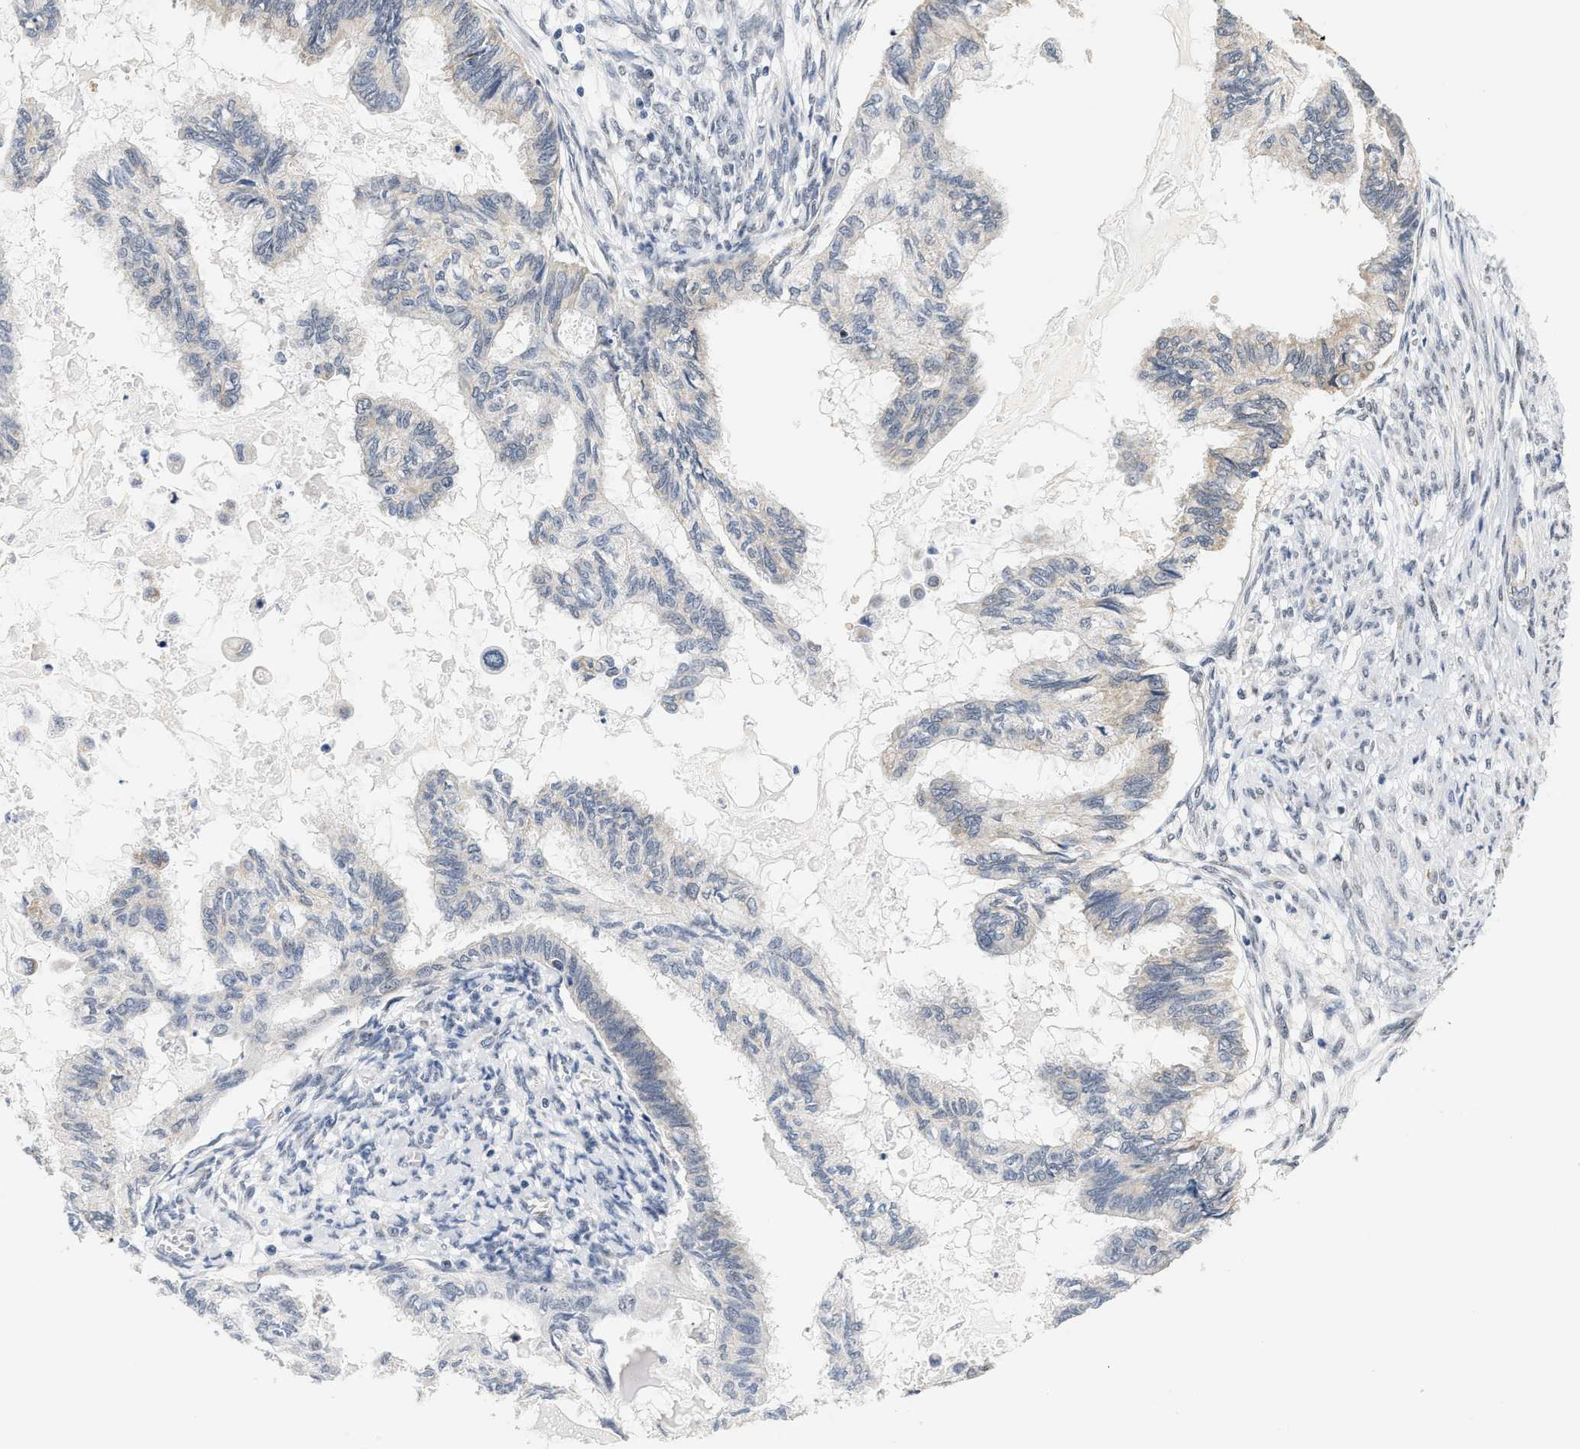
{"staining": {"intensity": "weak", "quantity": "<25%", "location": "cytoplasmic/membranous"}, "tissue": "cervical cancer", "cell_type": "Tumor cells", "image_type": "cancer", "snomed": [{"axis": "morphology", "description": "Normal tissue, NOS"}, {"axis": "morphology", "description": "Adenocarcinoma, NOS"}, {"axis": "topography", "description": "Cervix"}, {"axis": "topography", "description": "Endometrium"}], "caption": "There is no significant staining in tumor cells of cervical adenocarcinoma. (Immunohistochemistry (ihc), brightfield microscopy, high magnification).", "gene": "GIGYF1", "patient": {"sex": "female", "age": 86}}